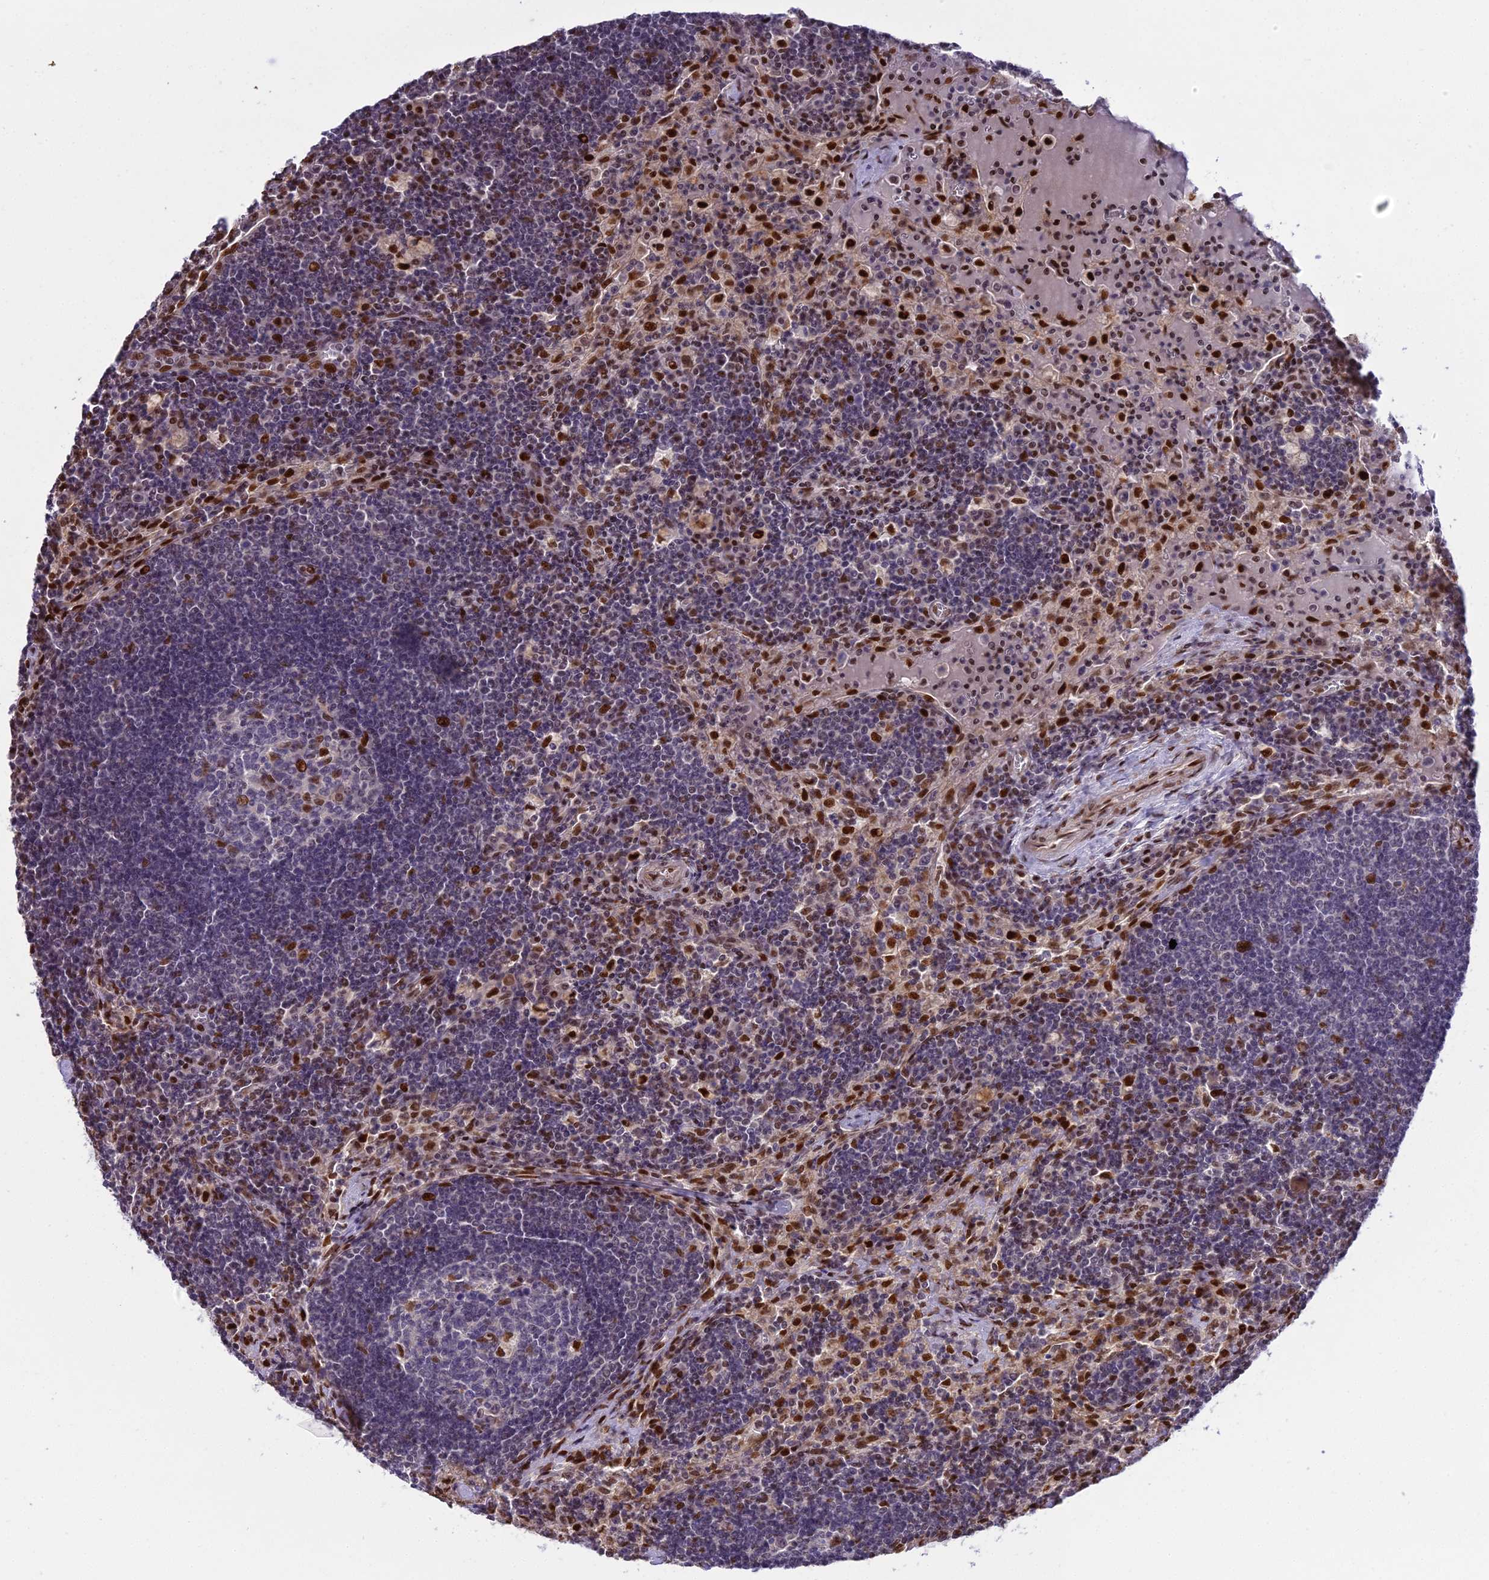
{"staining": {"intensity": "strong", "quantity": "<25%", "location": "nuclear"}, "tissue": "lymph node", "cell_type": "Germinal center cells", "image_type": "normal", "snomed": [{"axis": "morphology", "description": "Normal tissue, NOS"}, {"axis": "topography", "description": "Lymph node"}], "caption": "Strong nuclear staining is identified in approximately <25% of germinal center cells in normal lymph node.", "gene": "ZNF707", "patient": {"sex": "male", "age": 58}}